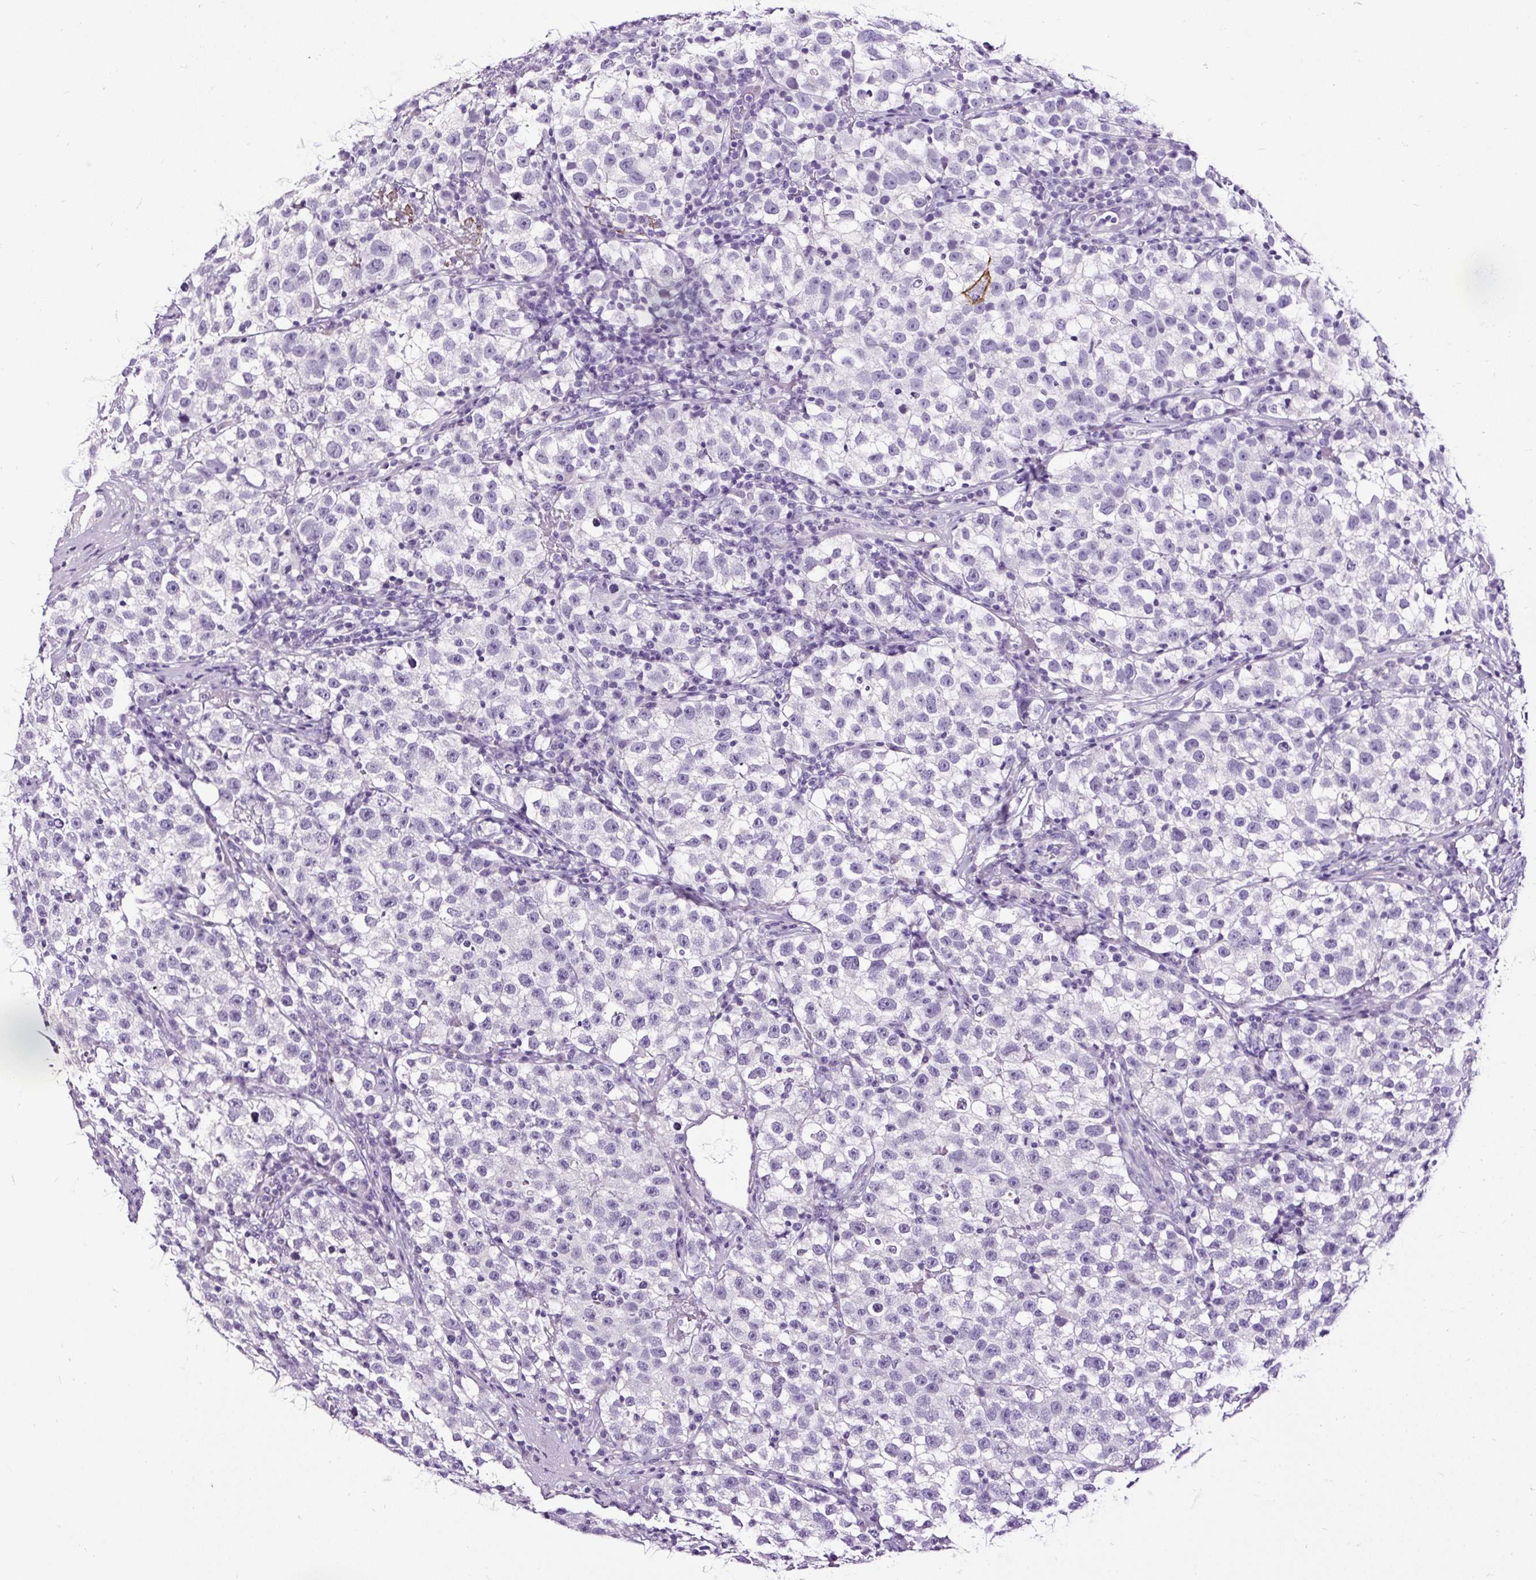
{"staining": {"intensity": "negative", "quantity": "none", "location": "none"}, "tissue": "testis cancer", "cell_type": "Tumor cells", "image_type": "cancer", "snomed": [{"axis": "morphology", "description": "Seminoma, NOS"}, {"axis": "topography", "description": "Testis"}], "caption": "Tumor cells show no significant staining in testis cancer.", "gene": "SLC7A8", "patient": {"sex": "male", "age": 22}}